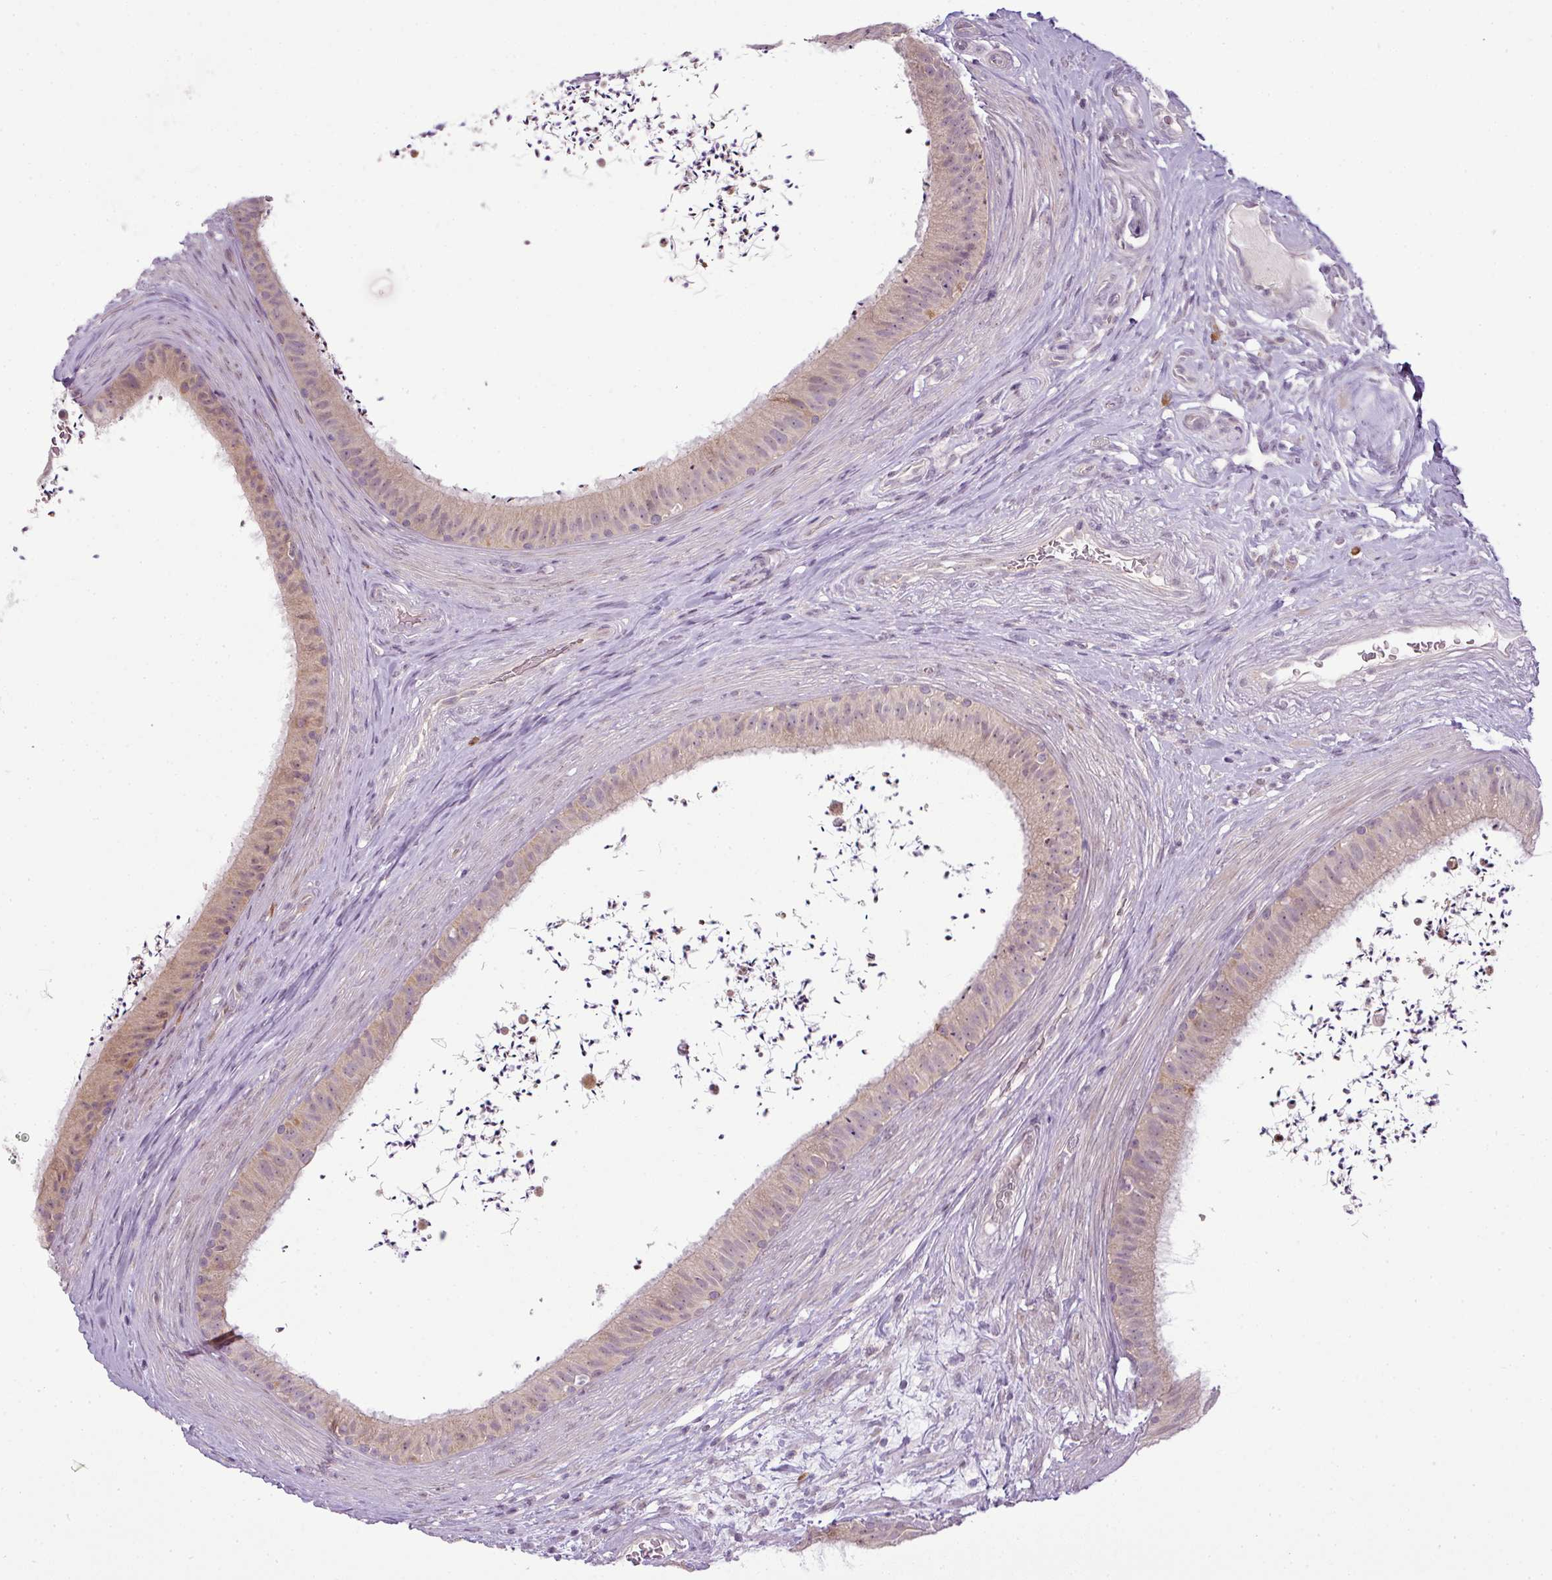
{"staining": {"intensity": "weak", "quantity": ">75%", "location": "cytoplasmic/membranous"}, "tissue": "epididymis", "cell_type": "Glandular cells", "image_type": "normal", "snomed": [{"axis": "morphology", "description": "Normal tissue, NOS"}, {"axis": "topography", "description": "Testis"}, {"axis": "topography", "description": "Epididymis"}], "caption": "This photomicrograph exhibits normal epididymis stained with IHC to label a protein in brown. The cytoplasmic/membranous of glandular cells show weak positivity for the protein. Nuclei are counter-stained blue.", "gene": "LY75", "patient": {"sex": "male", "age": 41}}